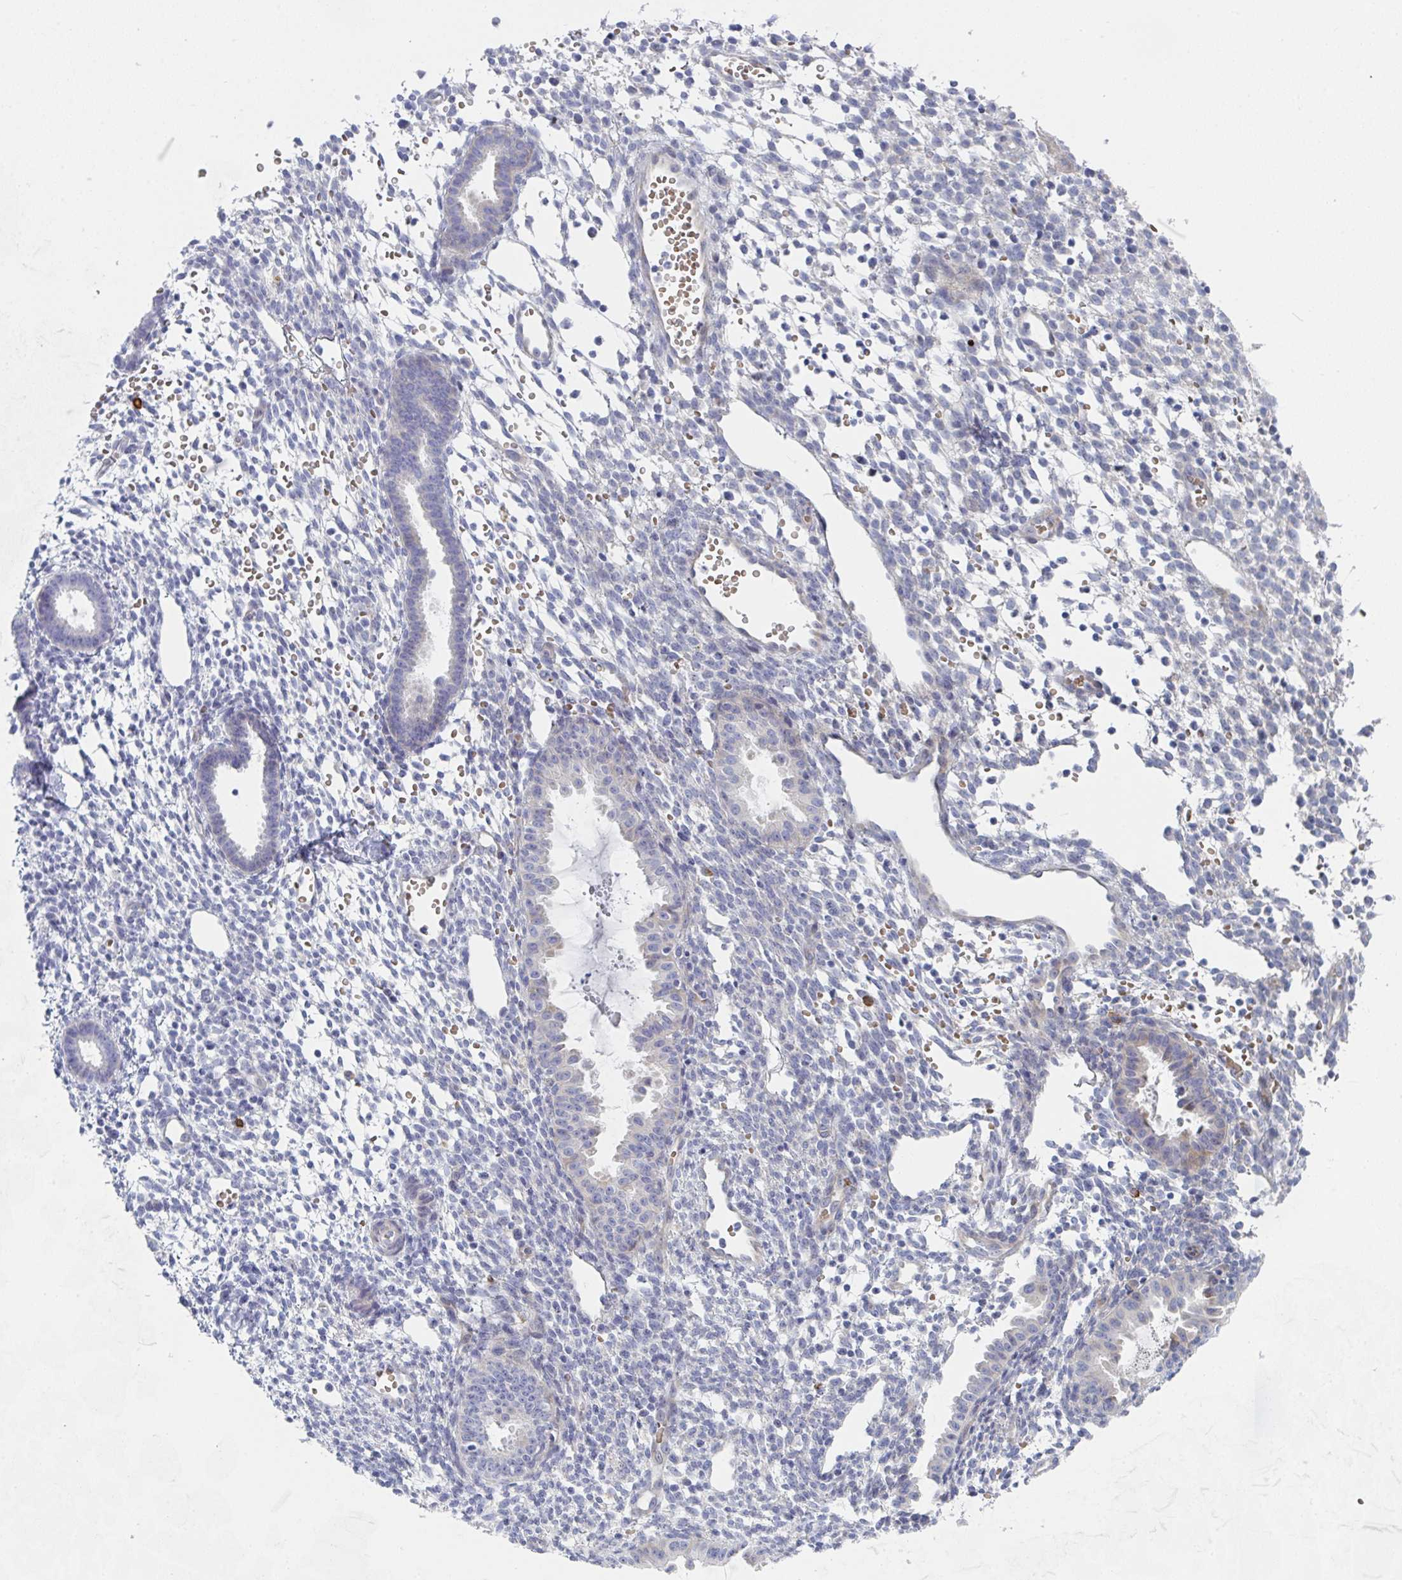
{"staining": {"intensity": "negative", "quantity": "none", "location": "none"}, "tissue": "endometrium", "cell_type": "Cells in endometrial stroma", "image_type": "normal", "snomed": [{"axis": "morphology", "description": "Normal tissue, NOS"}, {"axis": "topography", "description": "Endometrium"}], "caption": "This micrograph is of benign endometrium stained with immunohistochemistry (IHC) to label a protein in brown with the nuclei are counter-stained blue. There is no positivity in cells in endometrial stroma.", "gene": "ZNF684", "patient": {"sex": "female", "age": 36}}